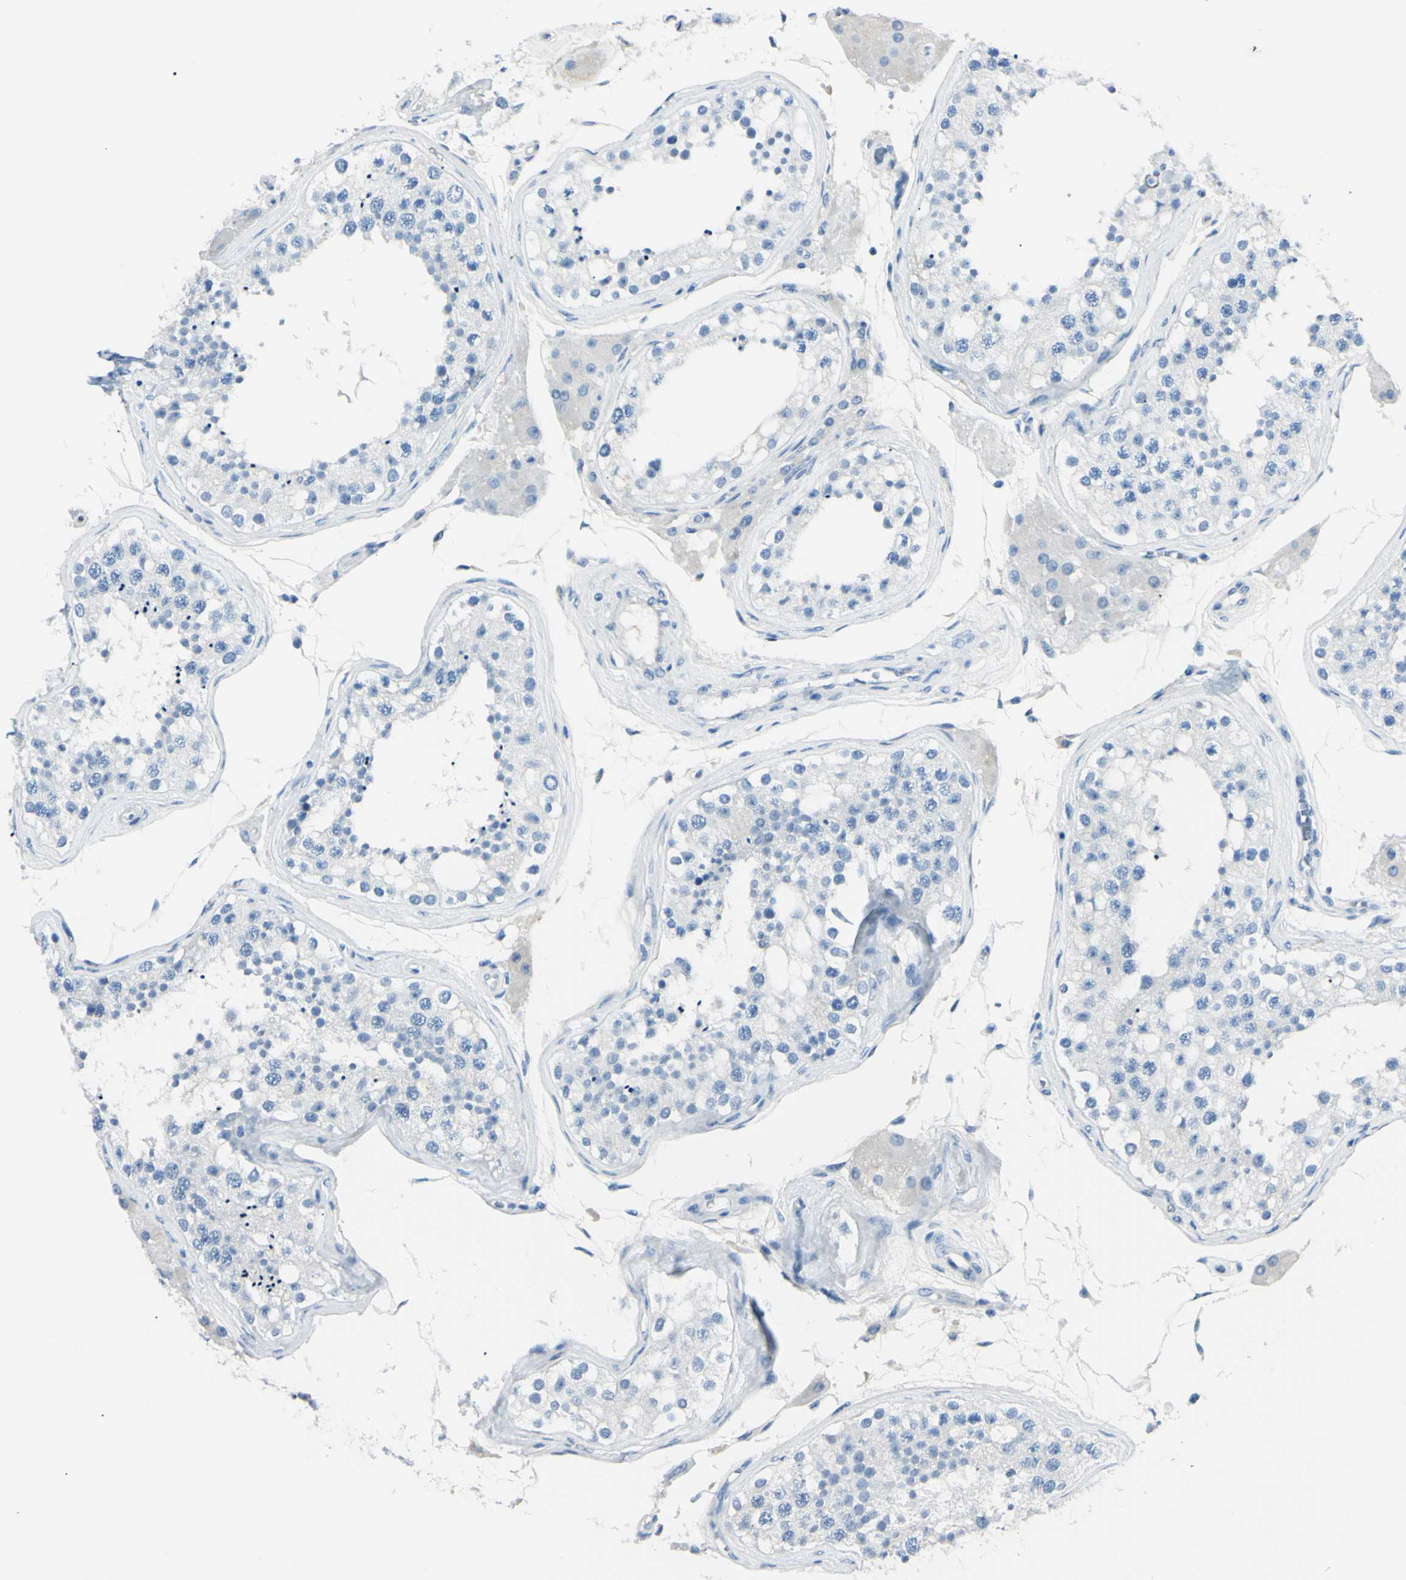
{"staining": {"intensity": "negative", "quantity": "none", "location": "none"}, "tissue": "testis", "cell_type": "Cells in seminiferous ducts", "image_type": "normal", "snomed": [{"axis": "morphology", "description": "Normal tissue, NOS"}, {"axis": "topography", "description": "Testis"}], "caption": "Immunohistochemistry micrograph of normal testis: human testis stained with DAB reveals no significant protein expression in cells in seminiferous ducts. Nuclei are stained in blue.", "gene": "FOLH1", "patient": {"sex": "male", "age": 68}}